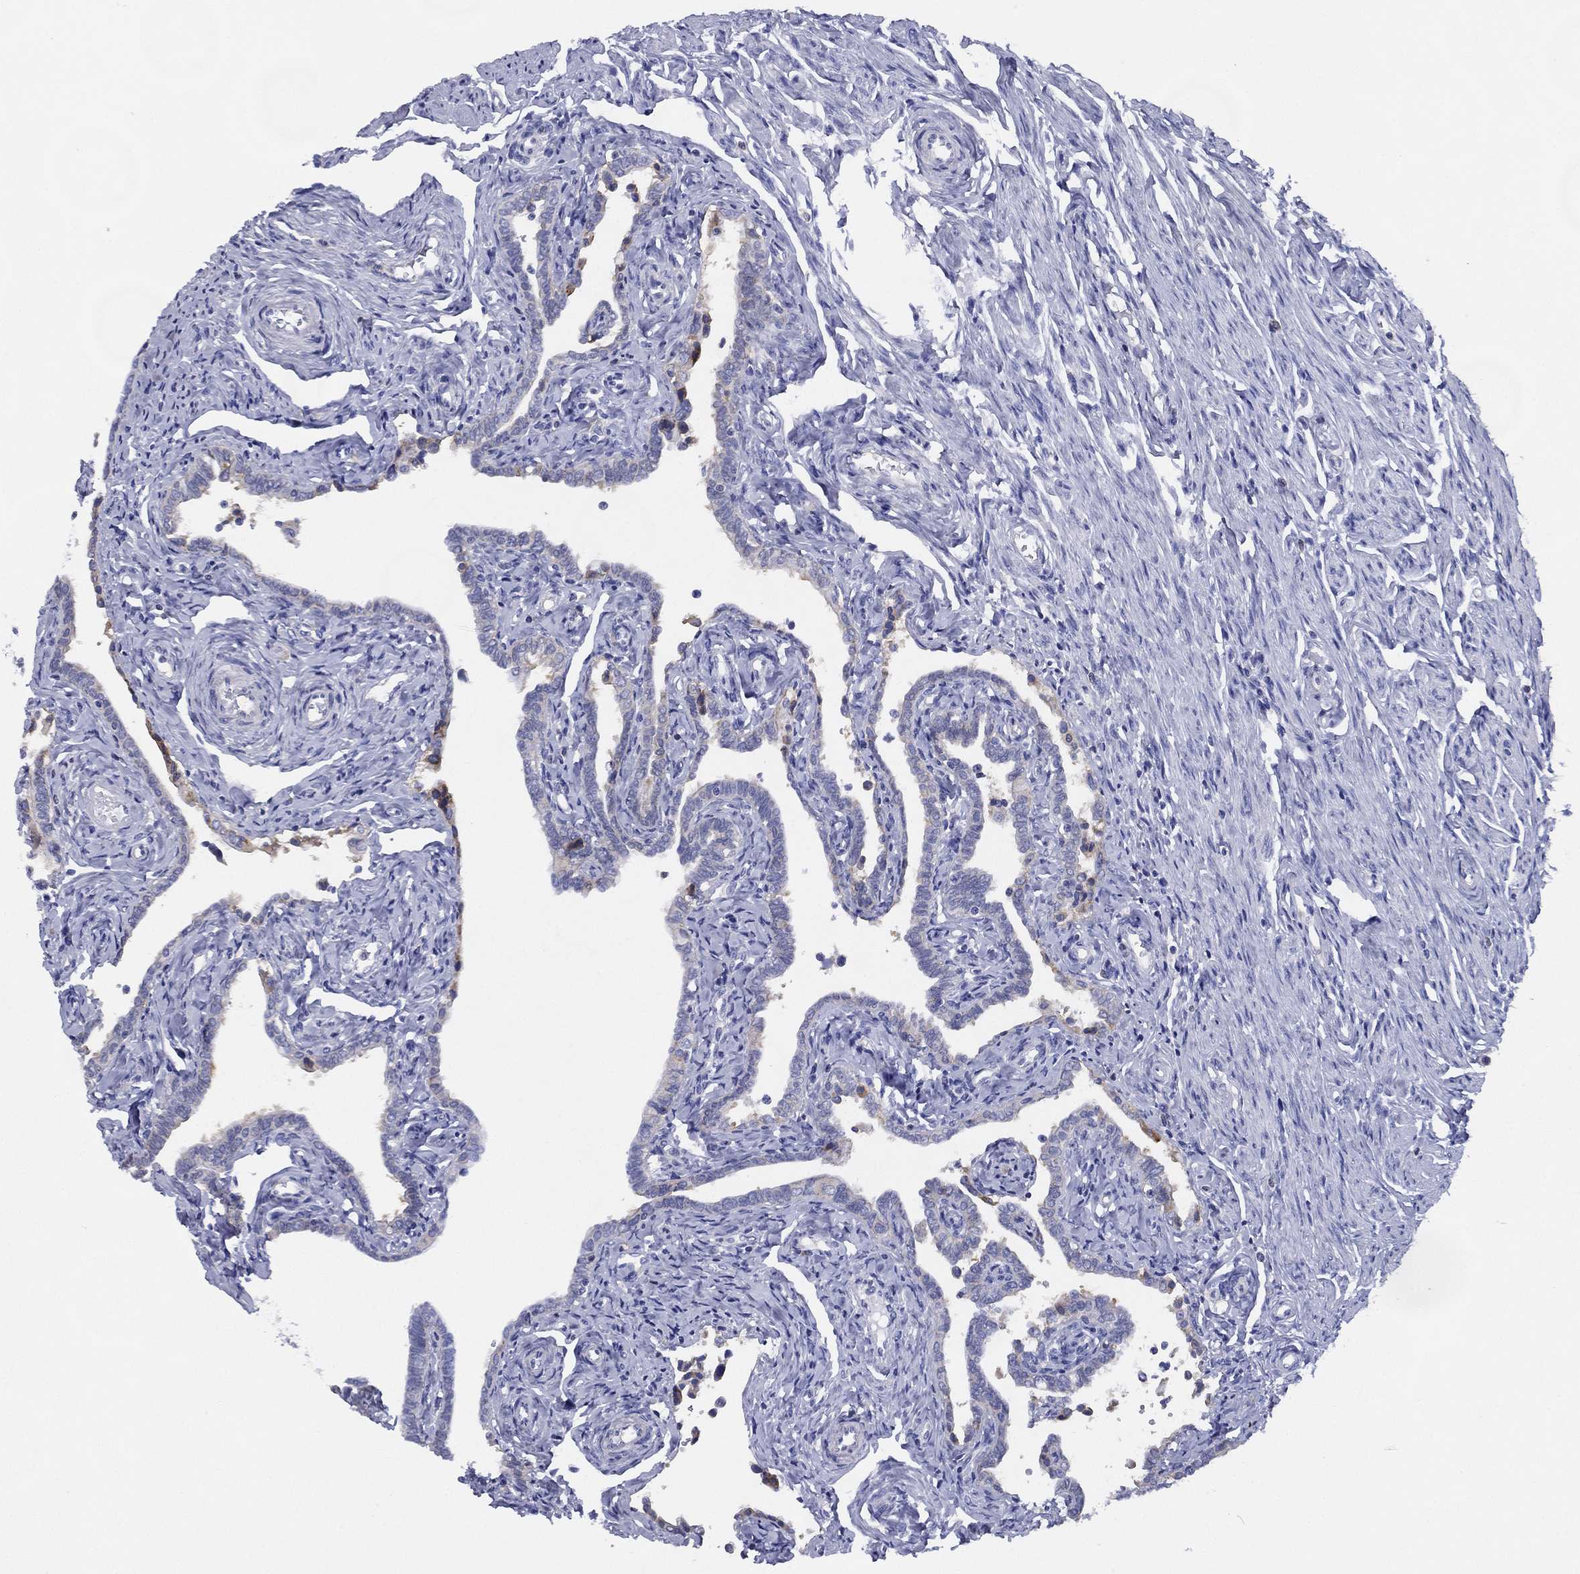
{"staining": {"intensity": "weak", "quantity": "<25%", "location": "cytoplasmic/membranous"}, "tissue": "fallopian tube", "cell_type": "Glandular cells", "image_type": "normal", "snomed": [{"axis": "morphology", "description": "Normal tissue, NOS"}, {"axis": "topography", "description": "Fallopian tube"}, {"axis": "topography", "description": "Ovary"}], "caption": "Image shows no significant protein expression in glandular cells of normal fallopian tube.", "gene": "ZNF223", "patient": {"sex": "female", "age": 54}}